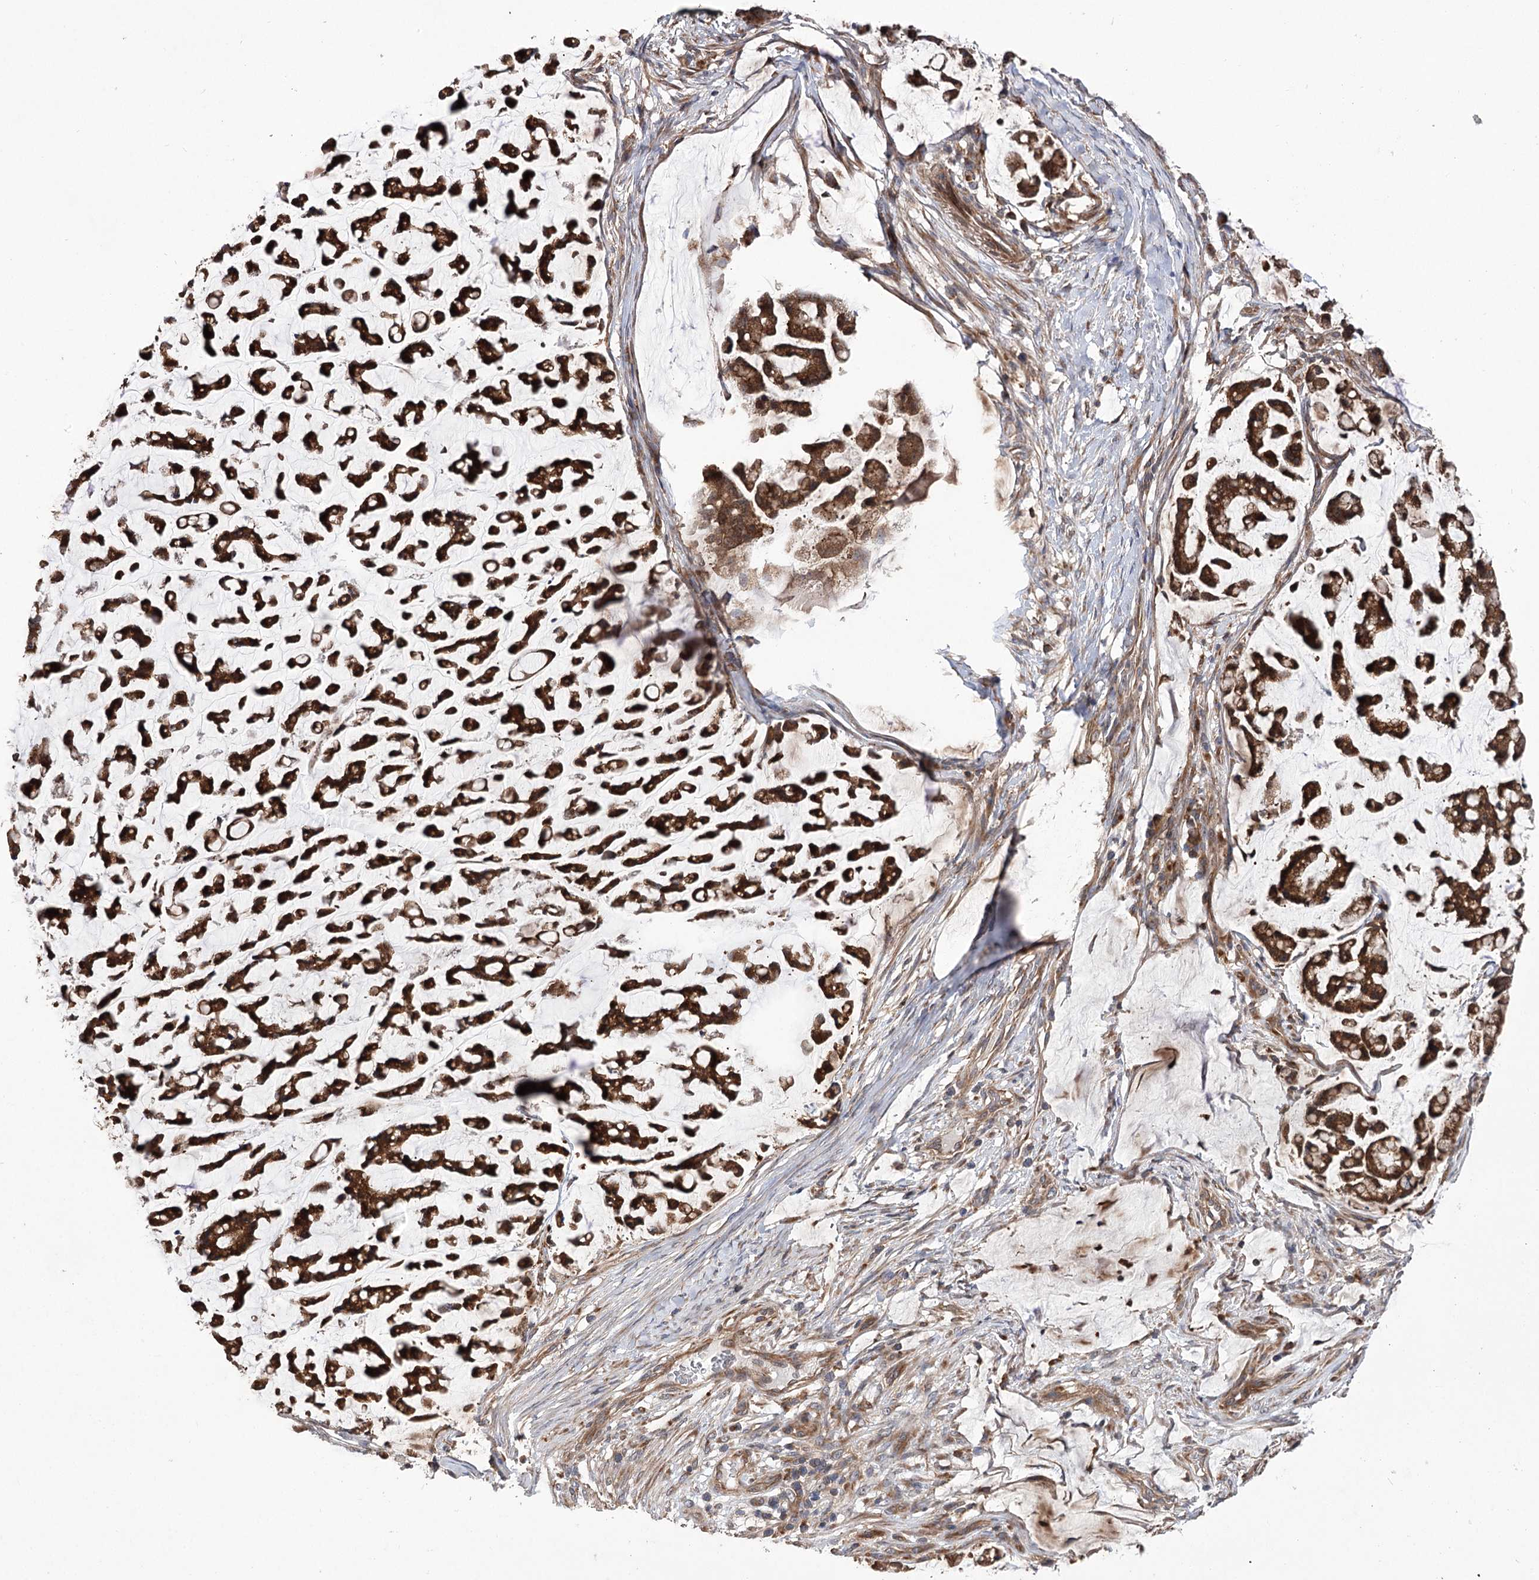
{"staining": {"intensity": "strong", "quantity": ">75%", "location": "cytoplasmic/membranous"}, "tissue": "stomach cancer", "cell_type": "Tumor cells", "image_type": "cancer", "snomed": [{"axis": "morphology", "description": "Adenocarcinoma, NOS"}, {"axis": "topography", "description": "Stomach, lower"}], "caption": "Immunohistochemical staining of stomach cancer exhibits strong cytoplasmic/membranous protein staining in approximately >75% of tumor cells.", "gene": "VPS37B", "patient": {"sex": "male", "age": 67}}